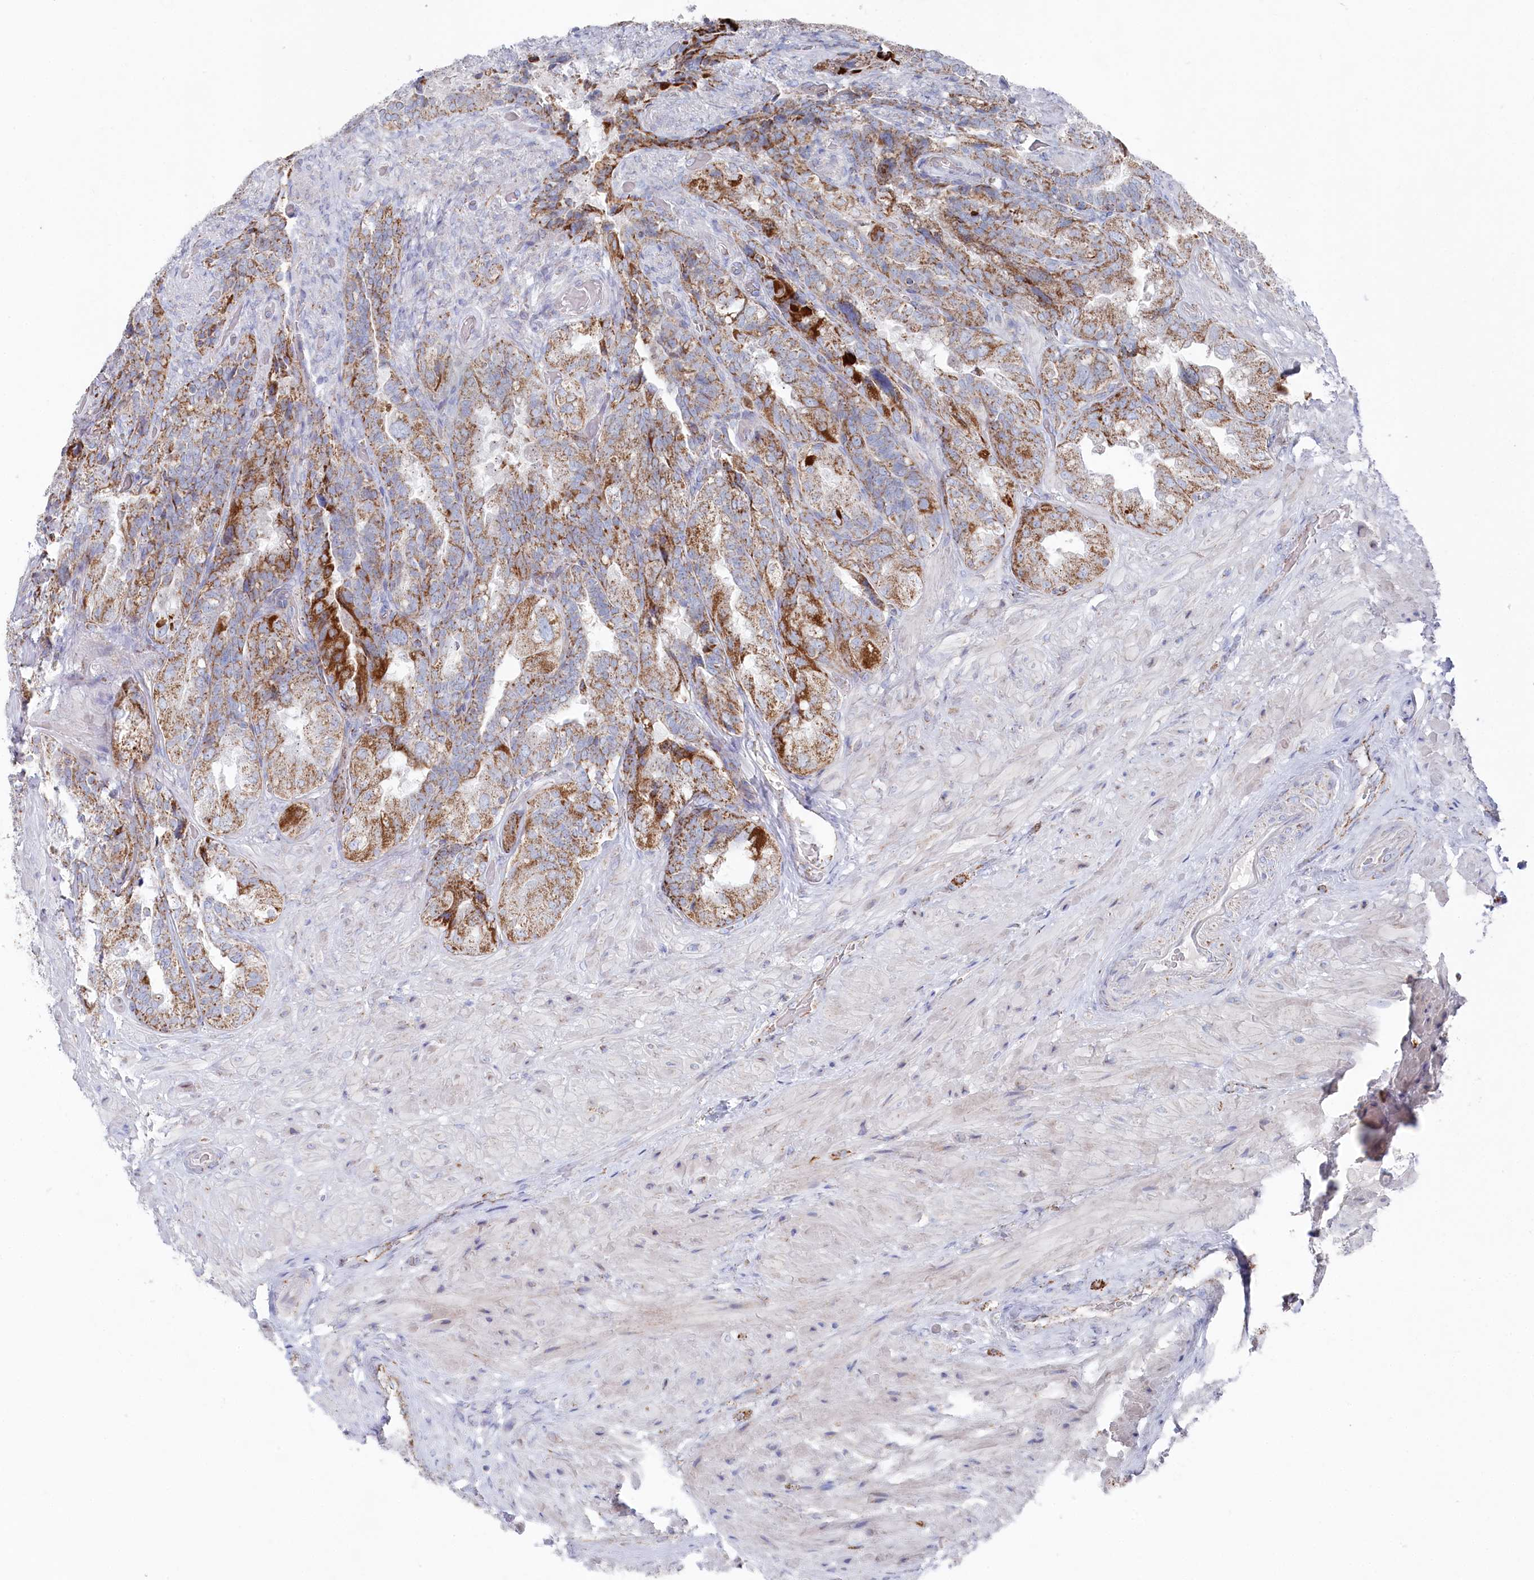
{"staining": {"intensity": "moderate", "quantity": ">75%", "location": "cytoplasmic/membranous"}, "tissue": "seminal vesicle", "cell_type": "Glandular cells", "image_type": "normal", "snomed": [{"axis": "morphology", "description": "Normal tissue, NOS"}, {"axis": "topography", "description": "Prostate and seminal vesicle, NOS"}, {"axis": "topography", "description": "Prostate"}, {"axis": "topography", "description": "Seminal veicle"}], "caption": "Immunohistochemistry (IHC) (DAB) staining of benign human seminal vesicle demonstrates moderate cytoplasmic/membranous protein expression in approximately >75% of glandular cells. The staining is performed using DAB brown chromogen to label protein expression. The nuclei are counter-stained blue using hematoxylin.", "gene": "GLS2", "patient": {"sex": "male", "age": 67}}